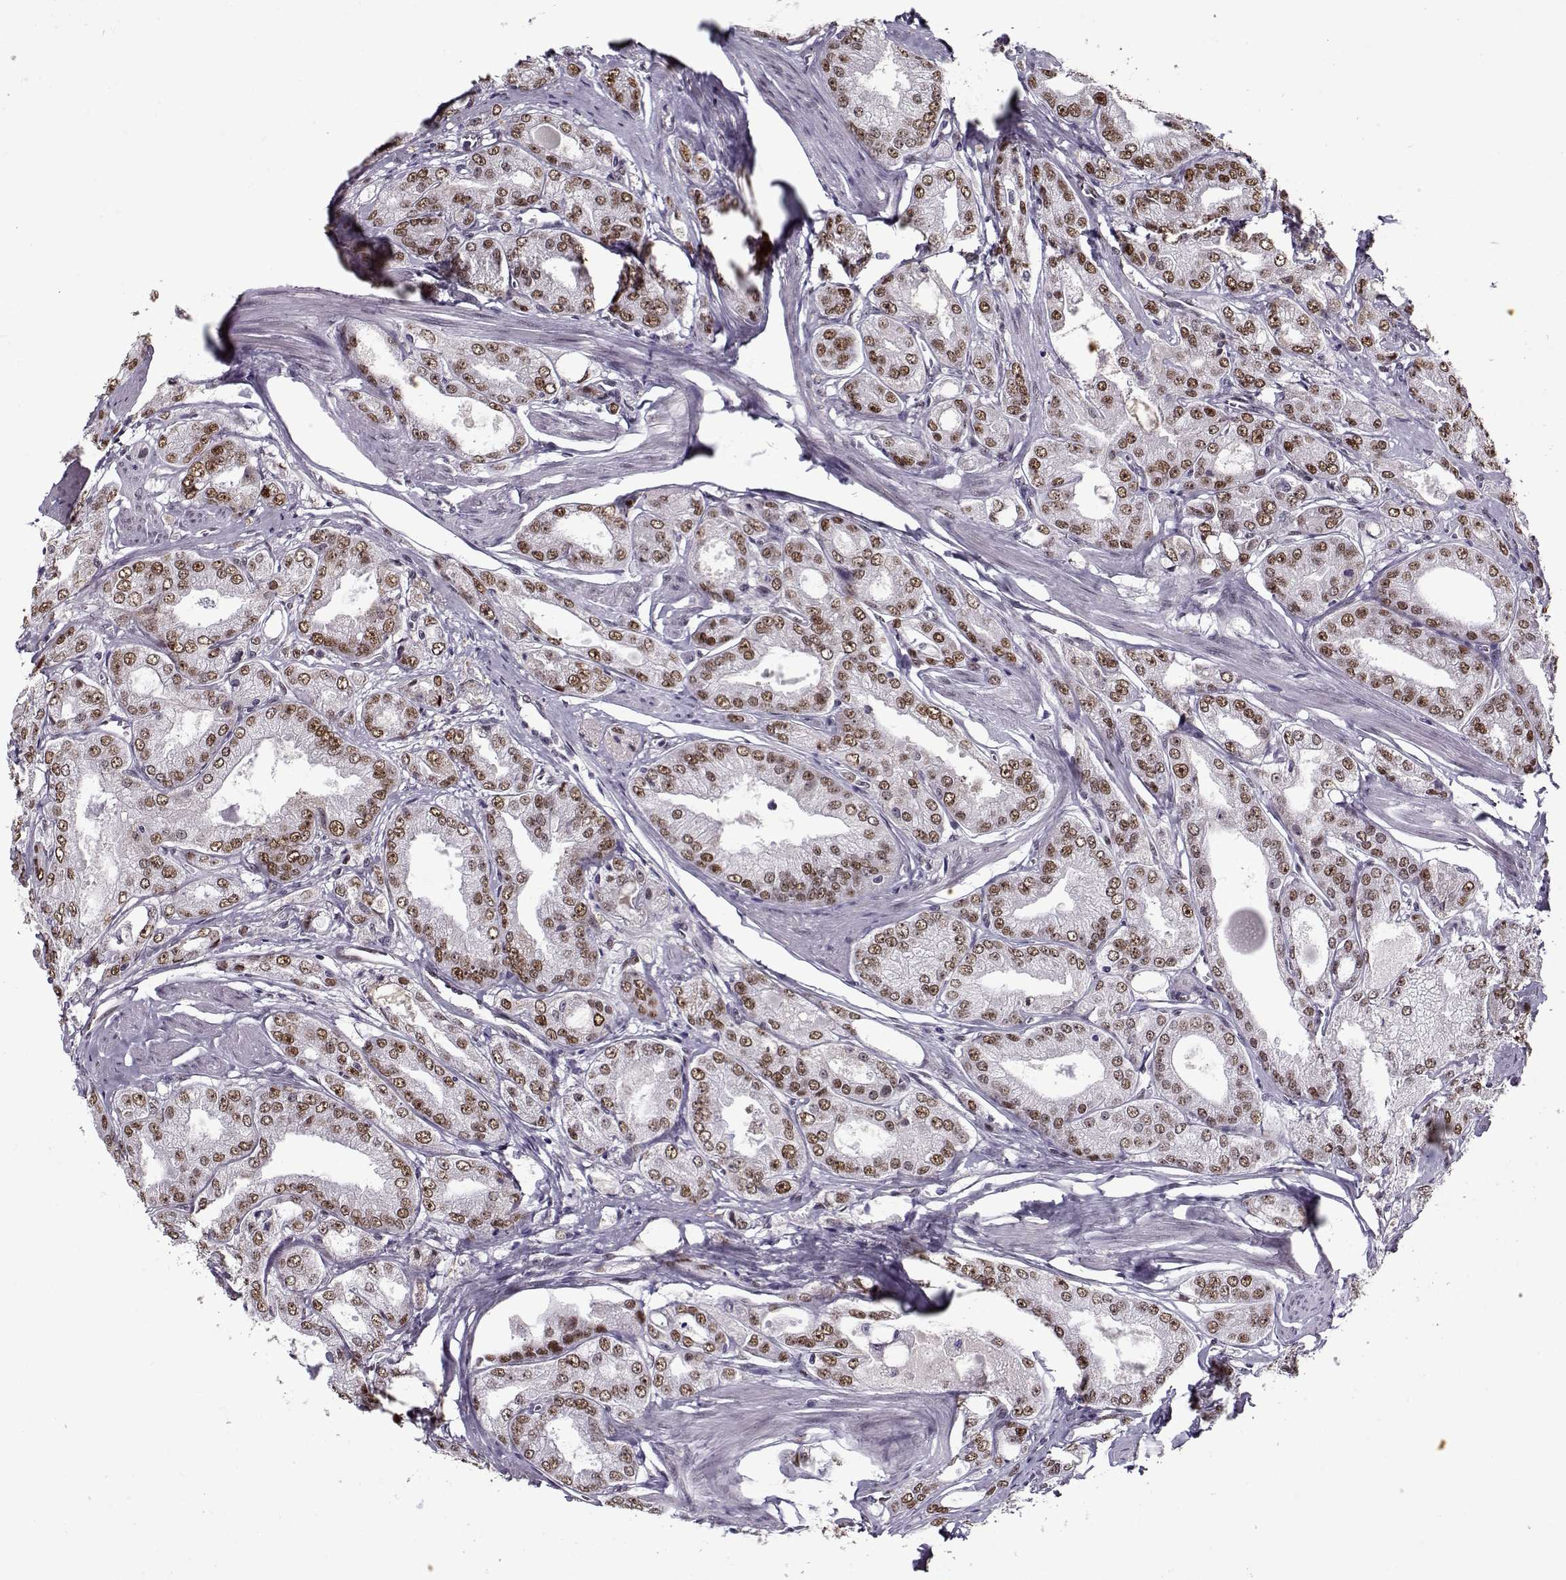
{"staining": {"intensity": "weak", "quantity": ">75%", "location": "nuclear"}, "tissue": "prostate cancer", "cell_type": "Tumor cells", "image_type": "cancer", "snomed": [{"axis": "morphology", "description": "Adenocarcinoma, NOS"}, {"axis": "morphology", "description": "Adenocarcinoma, High grade"}, {"axis": "topography", "description": "Prostate"}], "caption": "High-power microscopy captured an IHC image of prostate high-grade adenocarcinoma, revealing weak nuclear positivity in approximately >75% of tumor cells.", "gene": "PRMT8", "patient": {"sex": "male", "age": 70}}